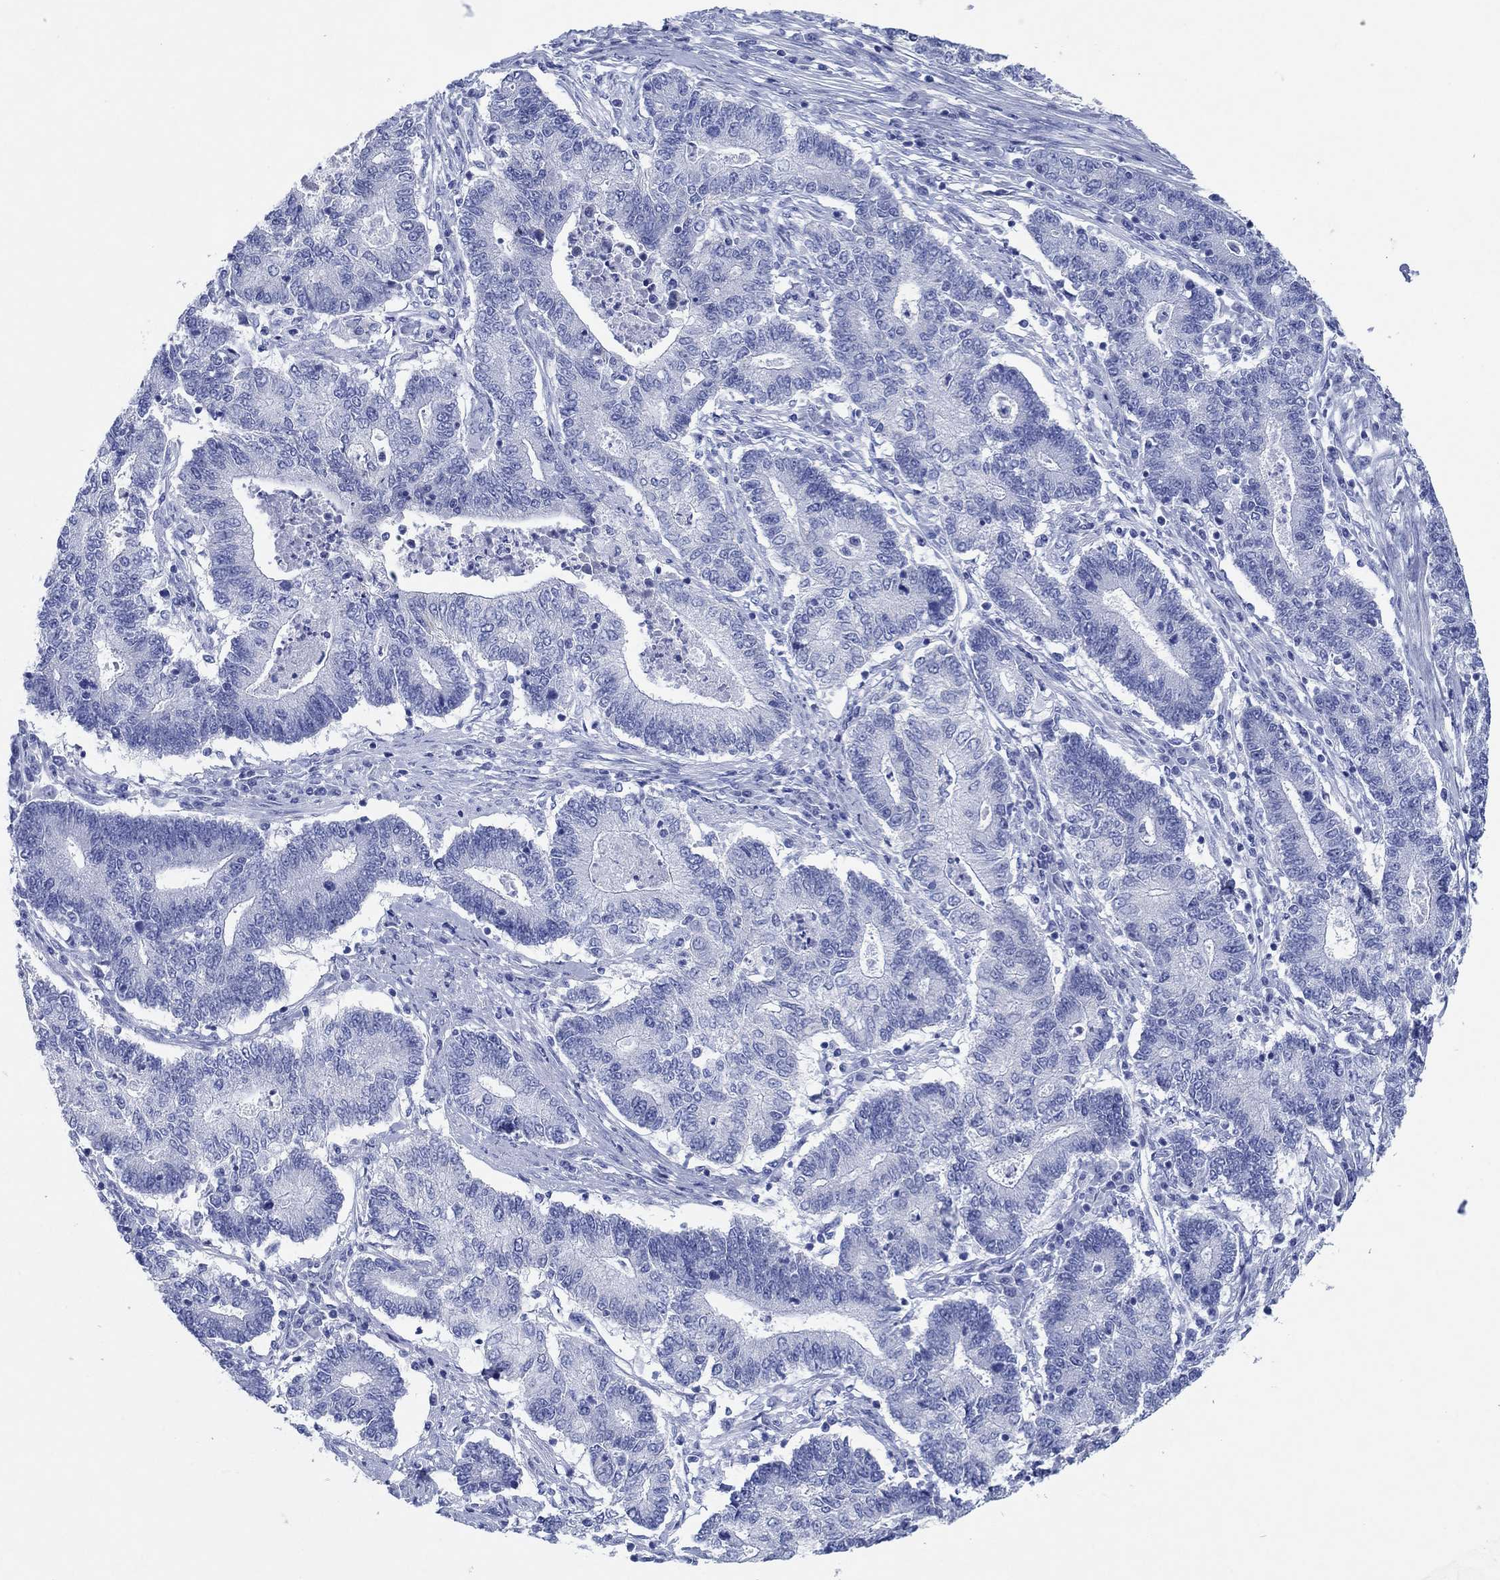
{"staining": {"intensity": "negative", "quantity": "none", "location": "none"}, "tissue": "endometrial cancer", "cell_type": "Tumor cells", "image_type": "cancer", "snomed": [{"axis": "morphology", "description": "Adenocarcinoma, NOS"}, {"axis": "topography", "description": "Uterus"}, {"axis": "topography", "description": "Endometrium"}], "caption": "Immunohistochemical staining of endometrial cancer (adenocarcinoma) reveals no significant expression in tumor cells. The staining was performed using DAB to visualize the protein expression in brown, while the nuclei were stained in blue with hematoxylin (Magnification: 20x).", "gene": "HCRT", "patient": {"sex": "female", "age": 54}}